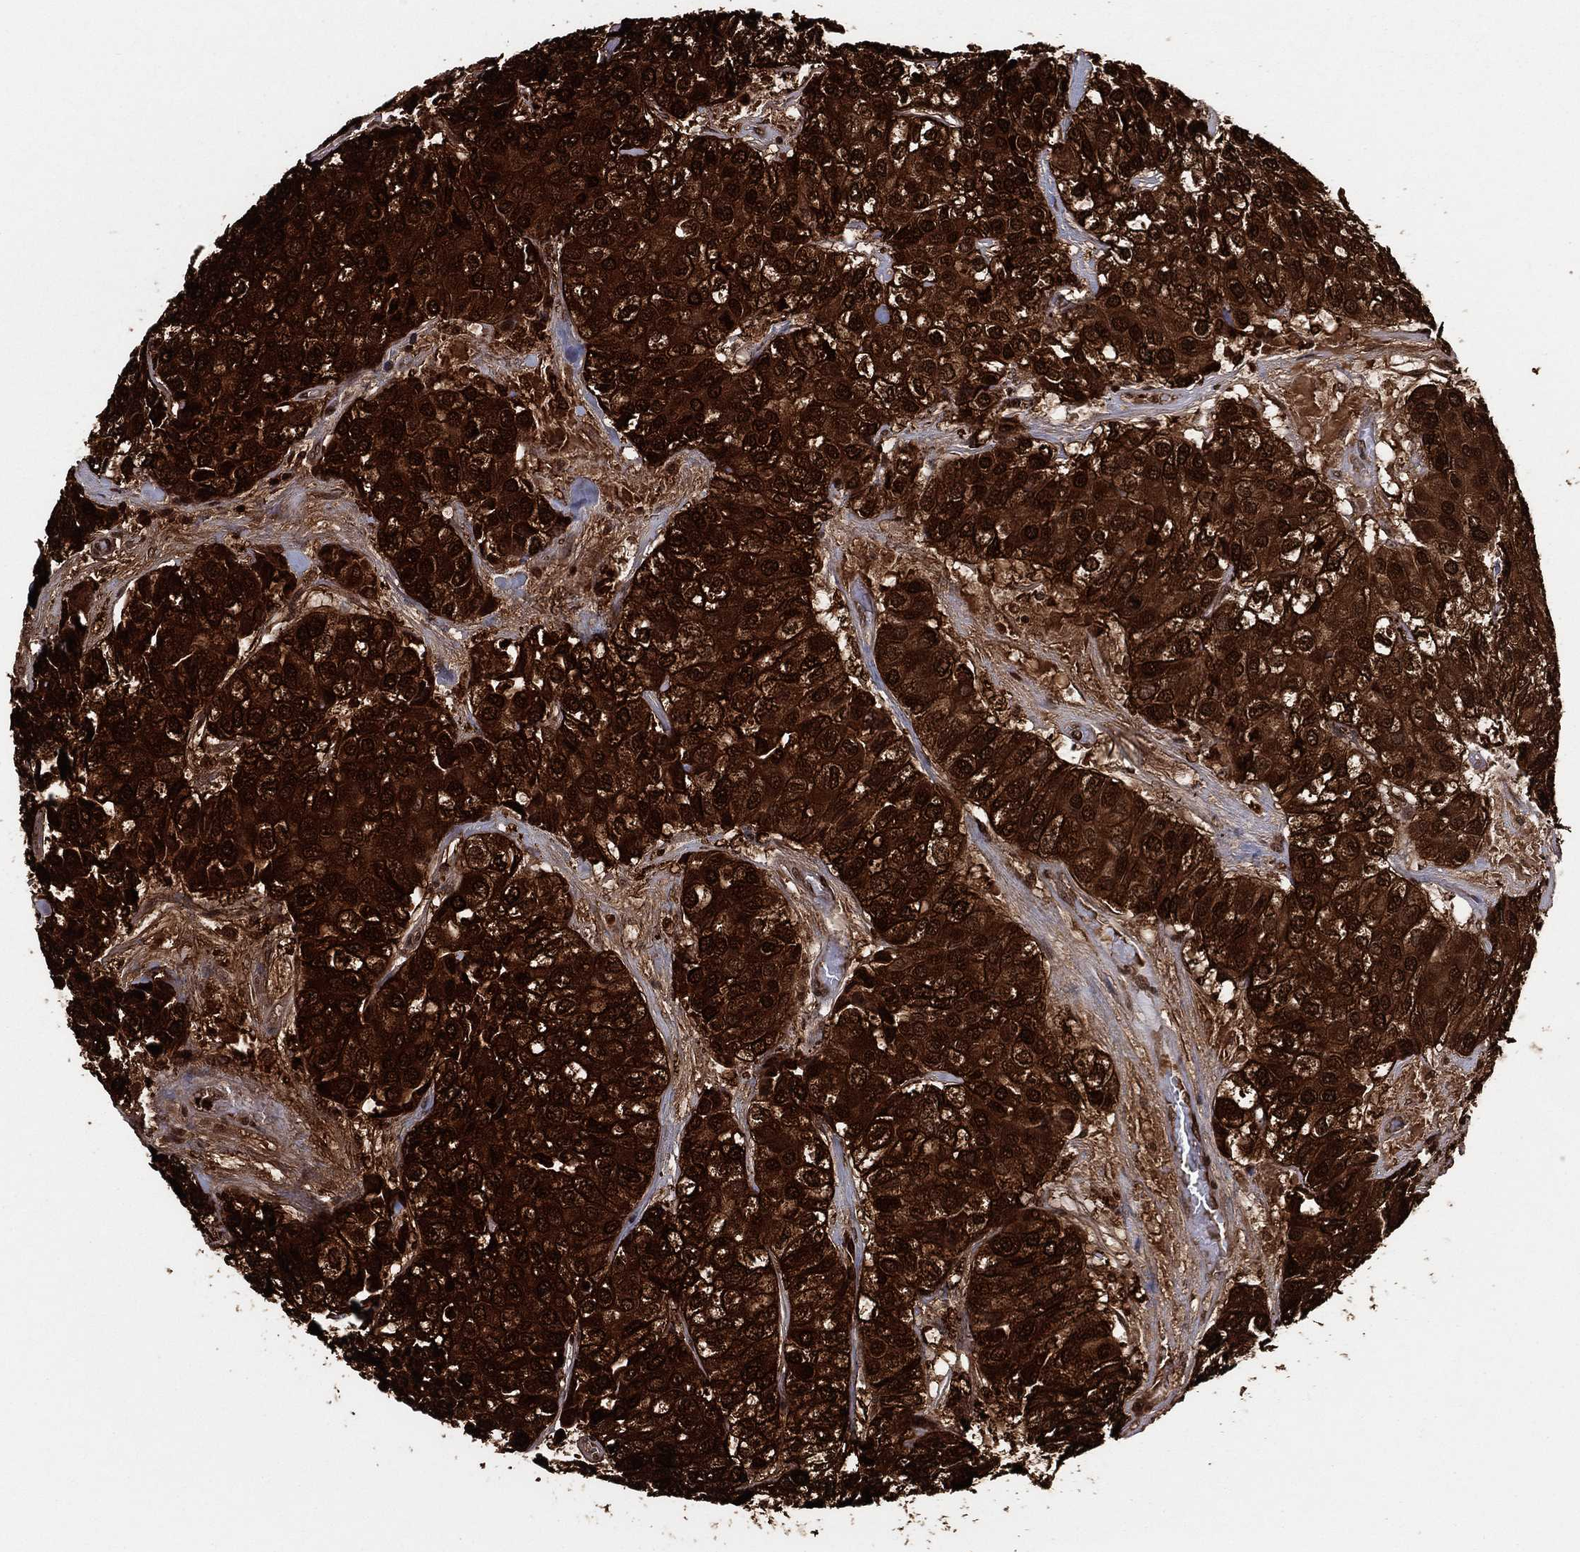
{"staining": {"intensity": "strong", "quantity": ">75%", "location": "cytoplasmic/membranous,nuclear"}, "tissue": "urothelial cancer", "cell_type": "Tumor cells", "image_type": "cancer", "snomed": [{"axis": "morphology", "description": "Urothelial carcinoma, High grade"}, {"axis": "topography", "description": "Urinary bladder"}], "caption": "Brown immunohistochemical staining in human urothelial carcinoma (high-grade) exhibits strong cytoplasmic/membranous and nuclear staining in about >75% of tumor cells.", "gene": "SNCG", "patient": {"sex": "male", "age": 73}}